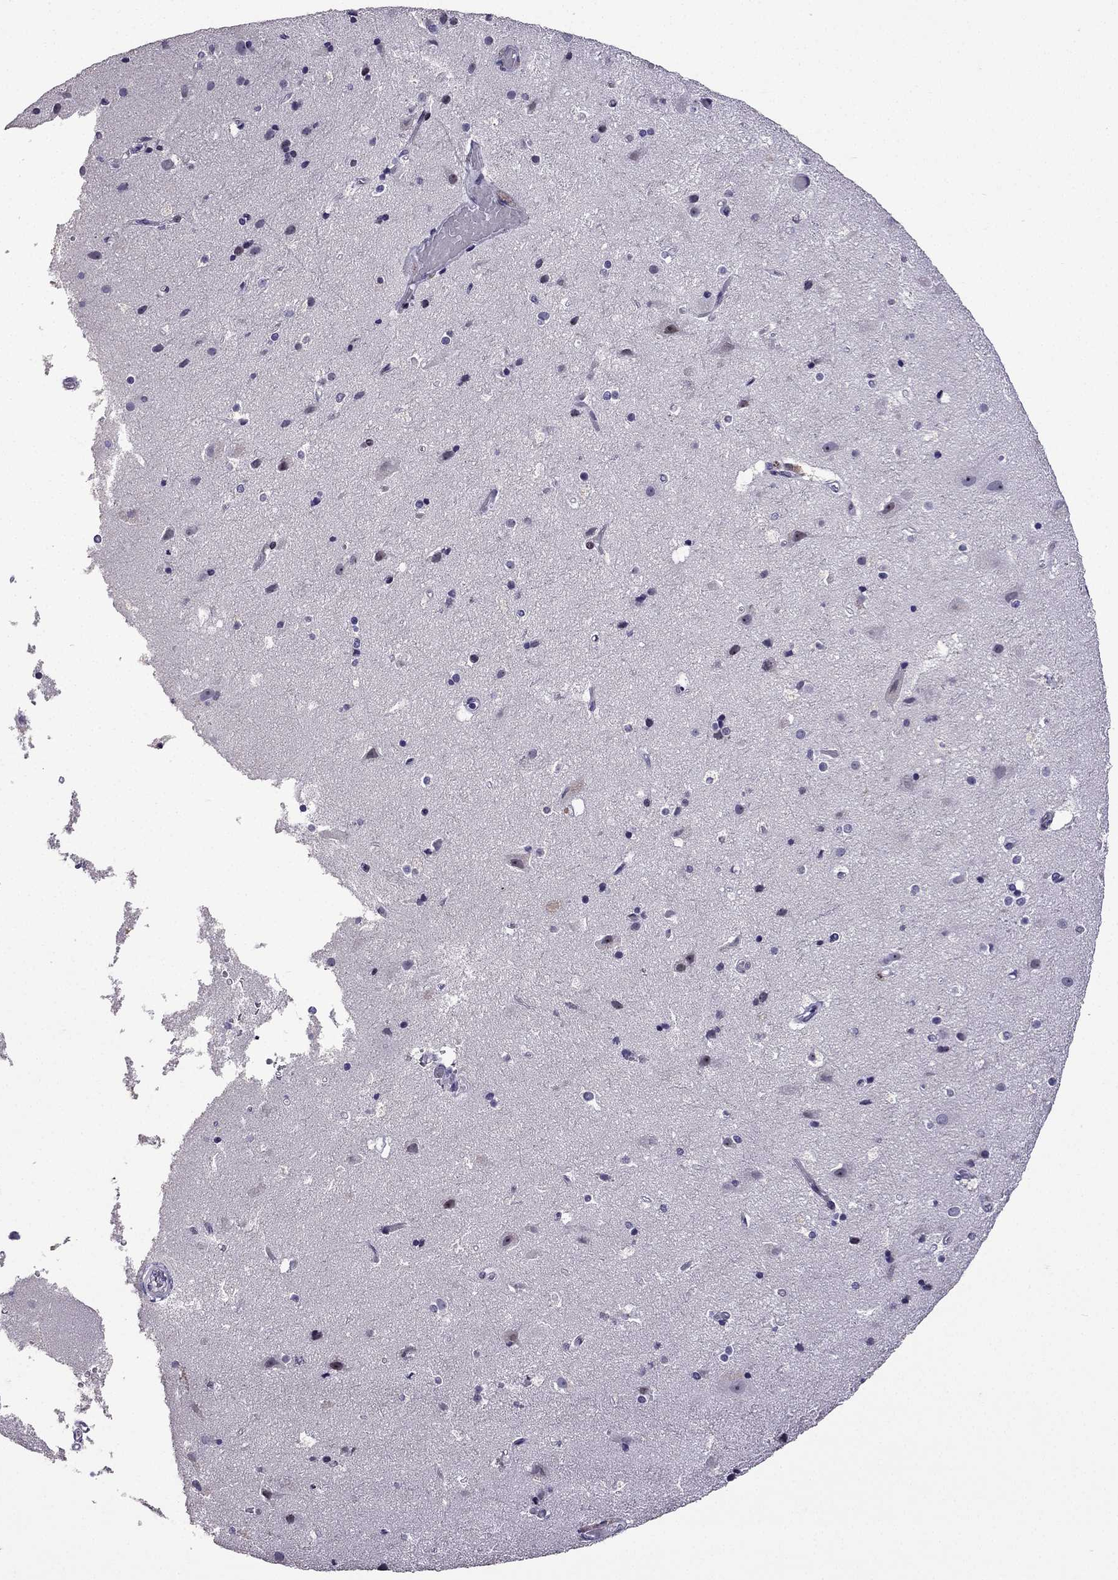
{"staining": {"intensity": "negative", "quantity": "none", "location": "none"}, "tissue": "cerebral cortex", "cell_type": "Endothelial cells", "image_type": "normal", "snomed": [{"axis": "morphology", "description": "Normal tissue, NOS"}, {"axis": "topography", "description": "Cerebral cortex"}], "caption": "High power microscopy photomicrograph of an IHC photomicrograph of benign cerebral cortex, revealing no significant staining in endothelial cells.", "gene": "TTN", "patient": {"sex": "female", "age": 52}}